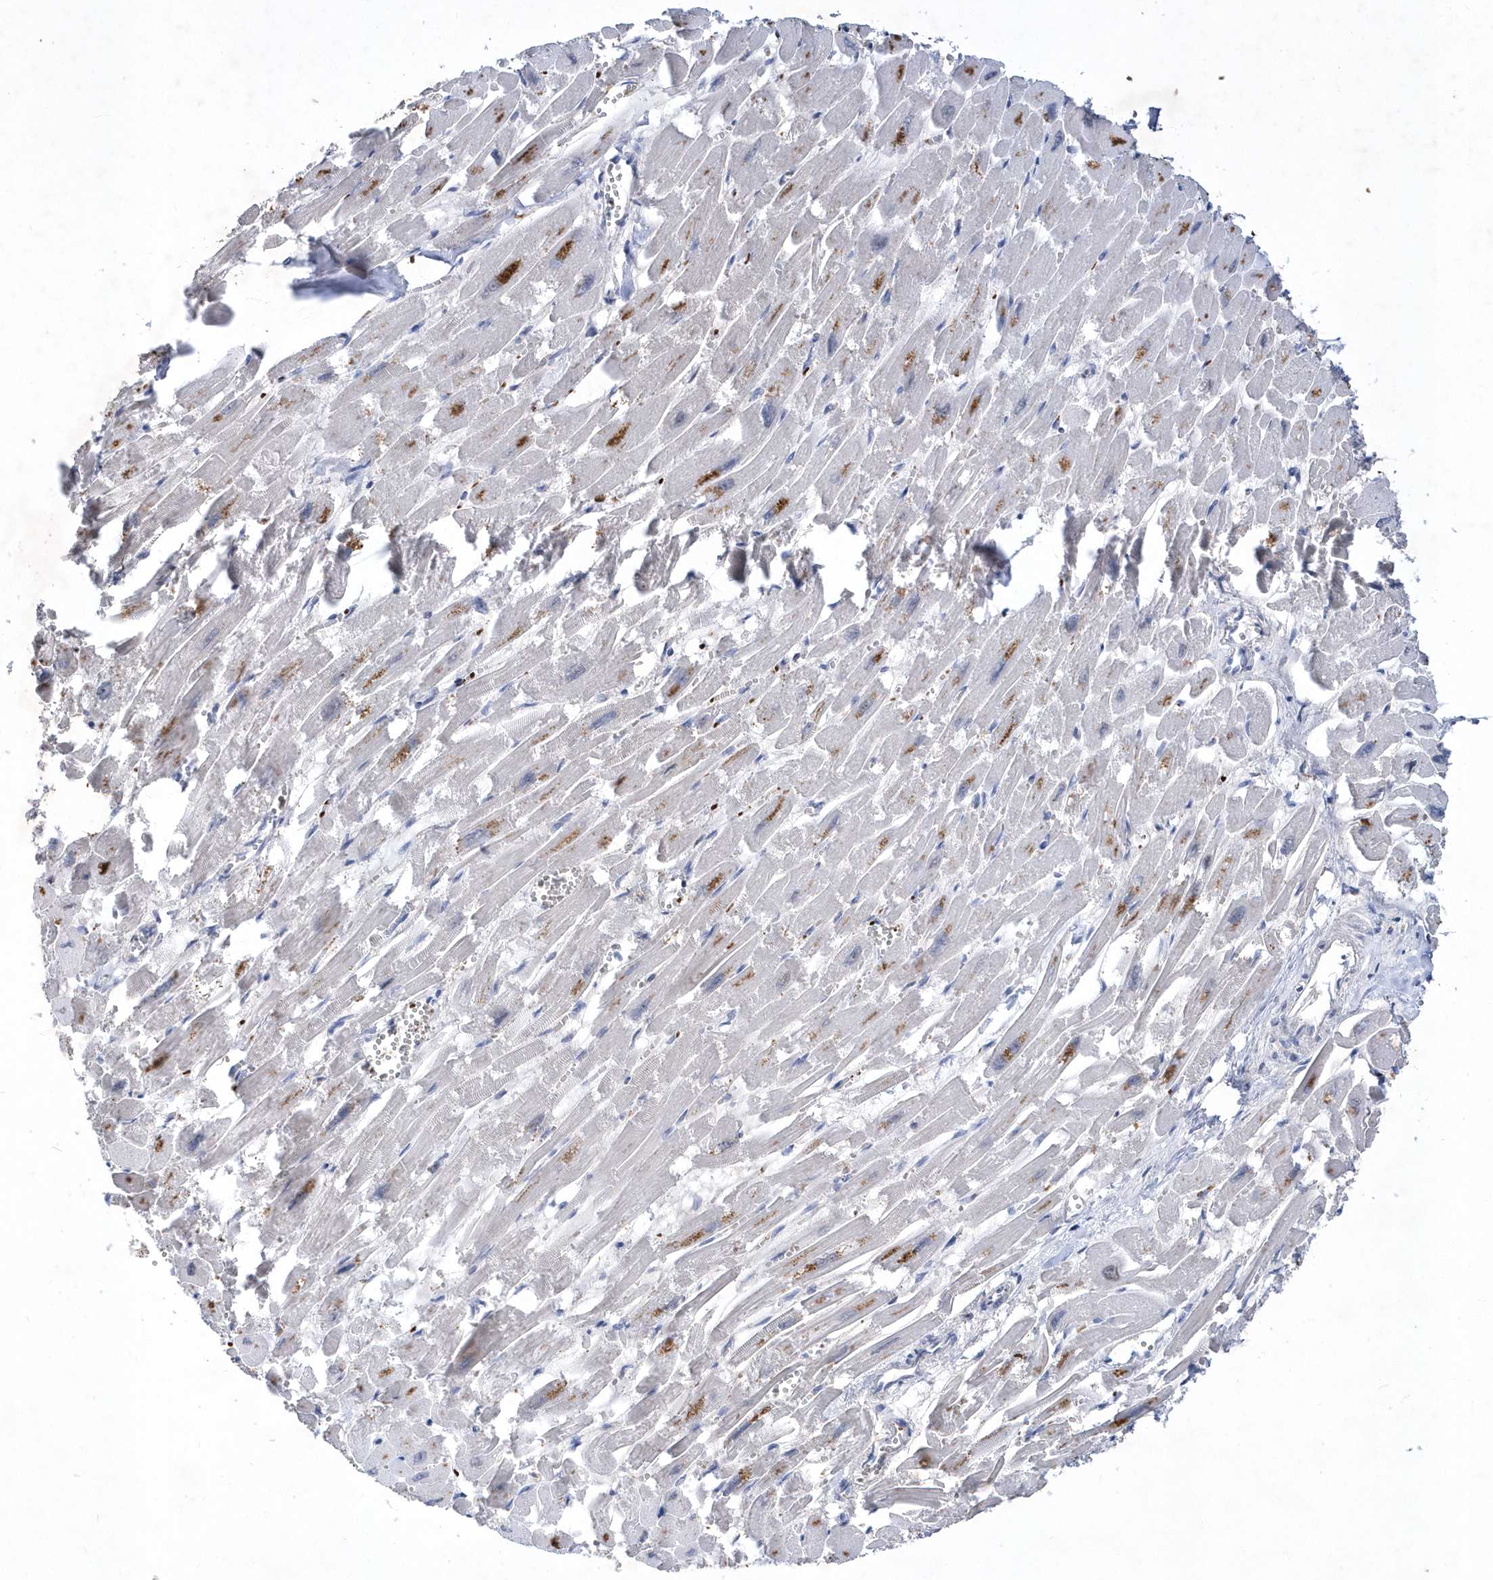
{"staining": {"intensity": "moderate", "quantity": "25%-75%", "location": "cytoplasmic/membranous"}, "tissue": "heart muscle", "cell_type": "Cardiomyocytes", "image_type": "normal", "snomed": [{"axis": "morphology", "description": "Normal tissue, NOS"}, {"axis": "topography", "description": "Heart"}], "caption": "Immunohistochemistry image of benign heart muscle stained for a protein (brown), which shows medium levels of moderate cytoplasmic/membranous positivity in approximately 25%-75% of cardiomyocytes.", "gene": "ZNF875", "patient": {"sex": "male", "age": 54}}